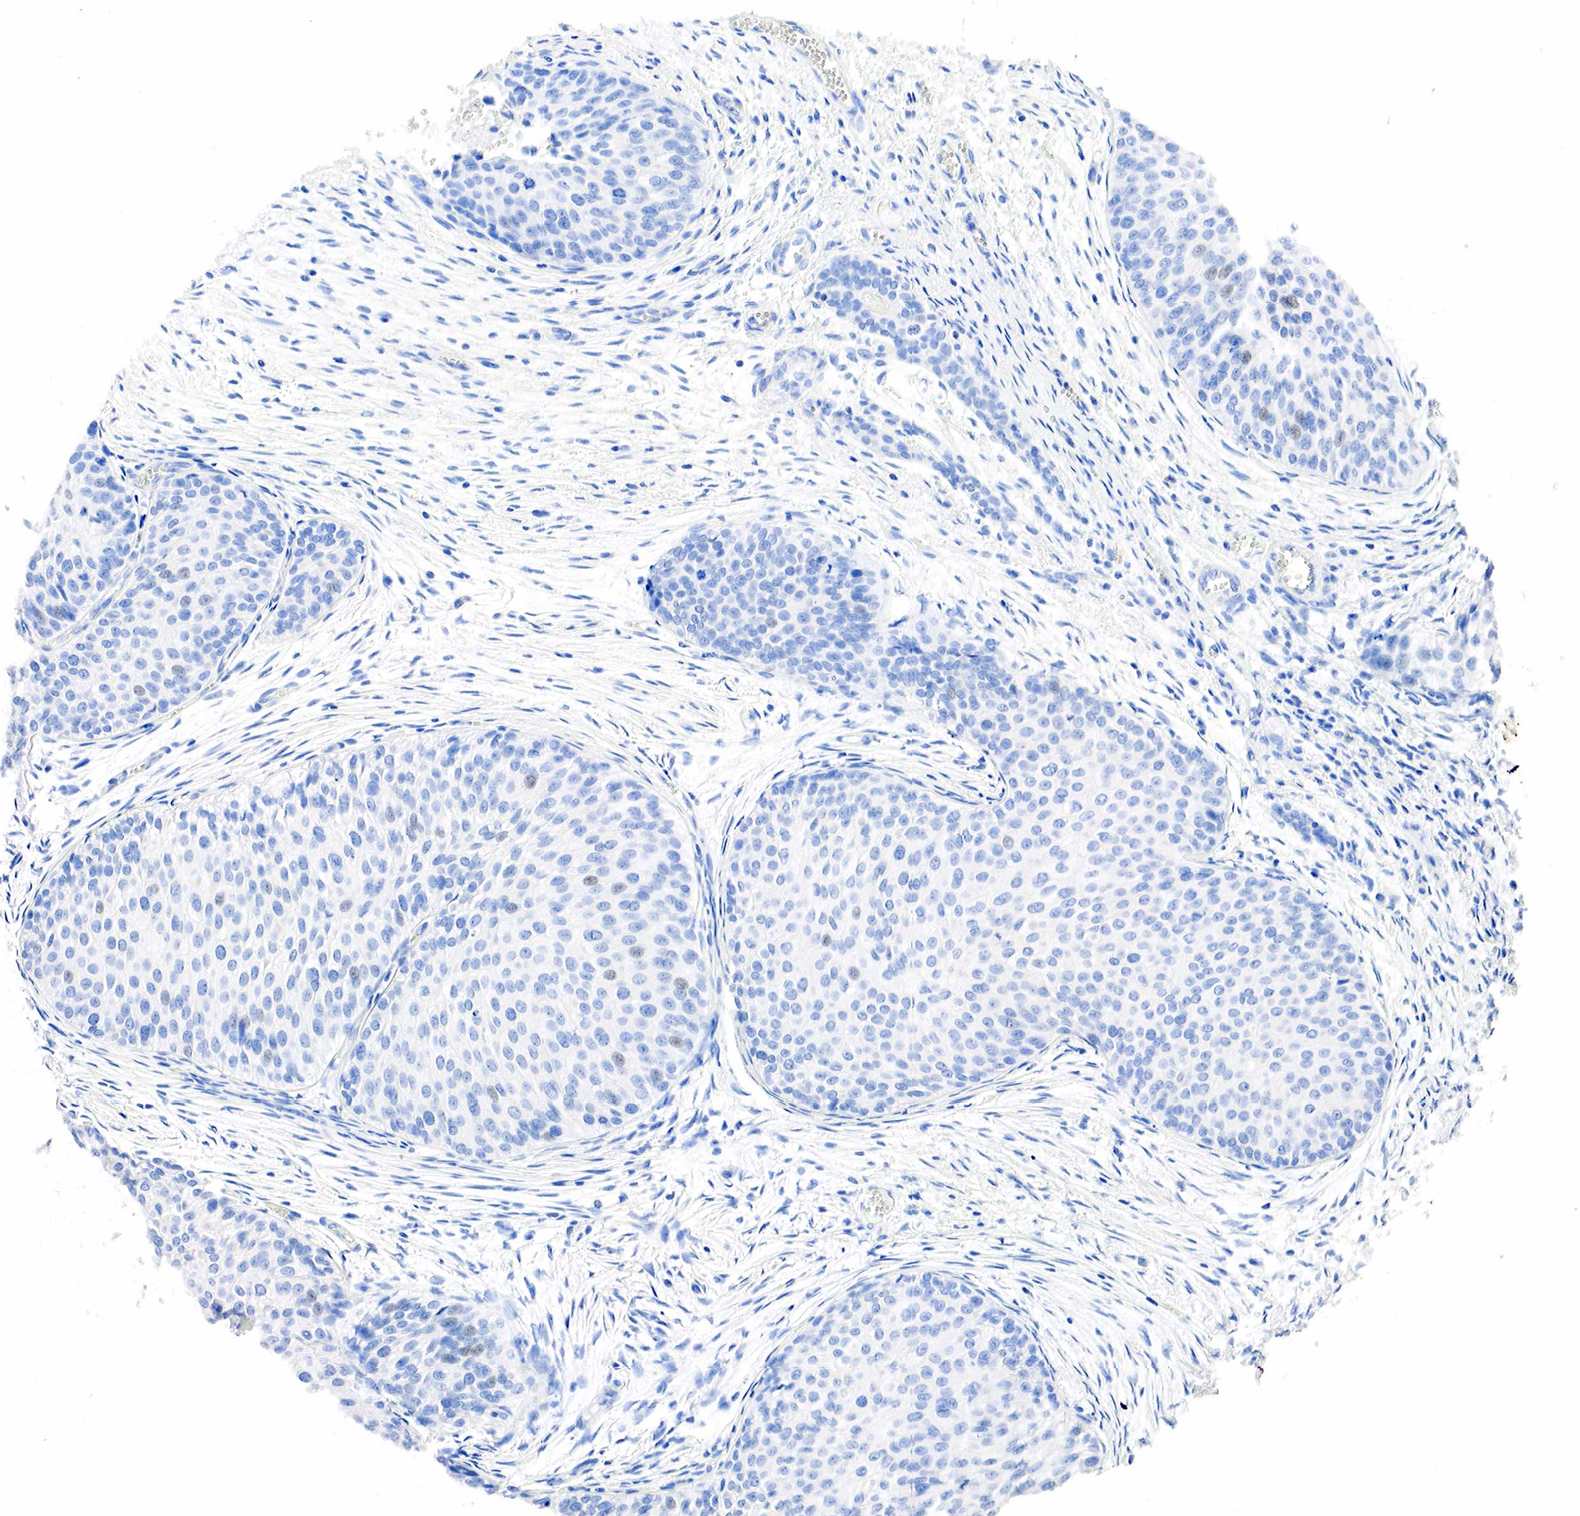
{"staining": {"intensity": "weak", "quantity": "<25%", "location": "nuclear"}, "tissue": "urothelial cancer", "cell_type": "Tumor cells", "image_type": "cancer", "snomed": [{"axis": "morphology", "description": "Urothelial carcinoma, Low grade"}, {"axis": "topography", "description": "Urinary bladder"}], "caption": "Urothelial carcinoma (low-grade) stained for a protein using immunohistochemistry (IHC) displays no positivity tumor cells.", "gene": "SST", "patient": {"sex": "male", "age": 84}}